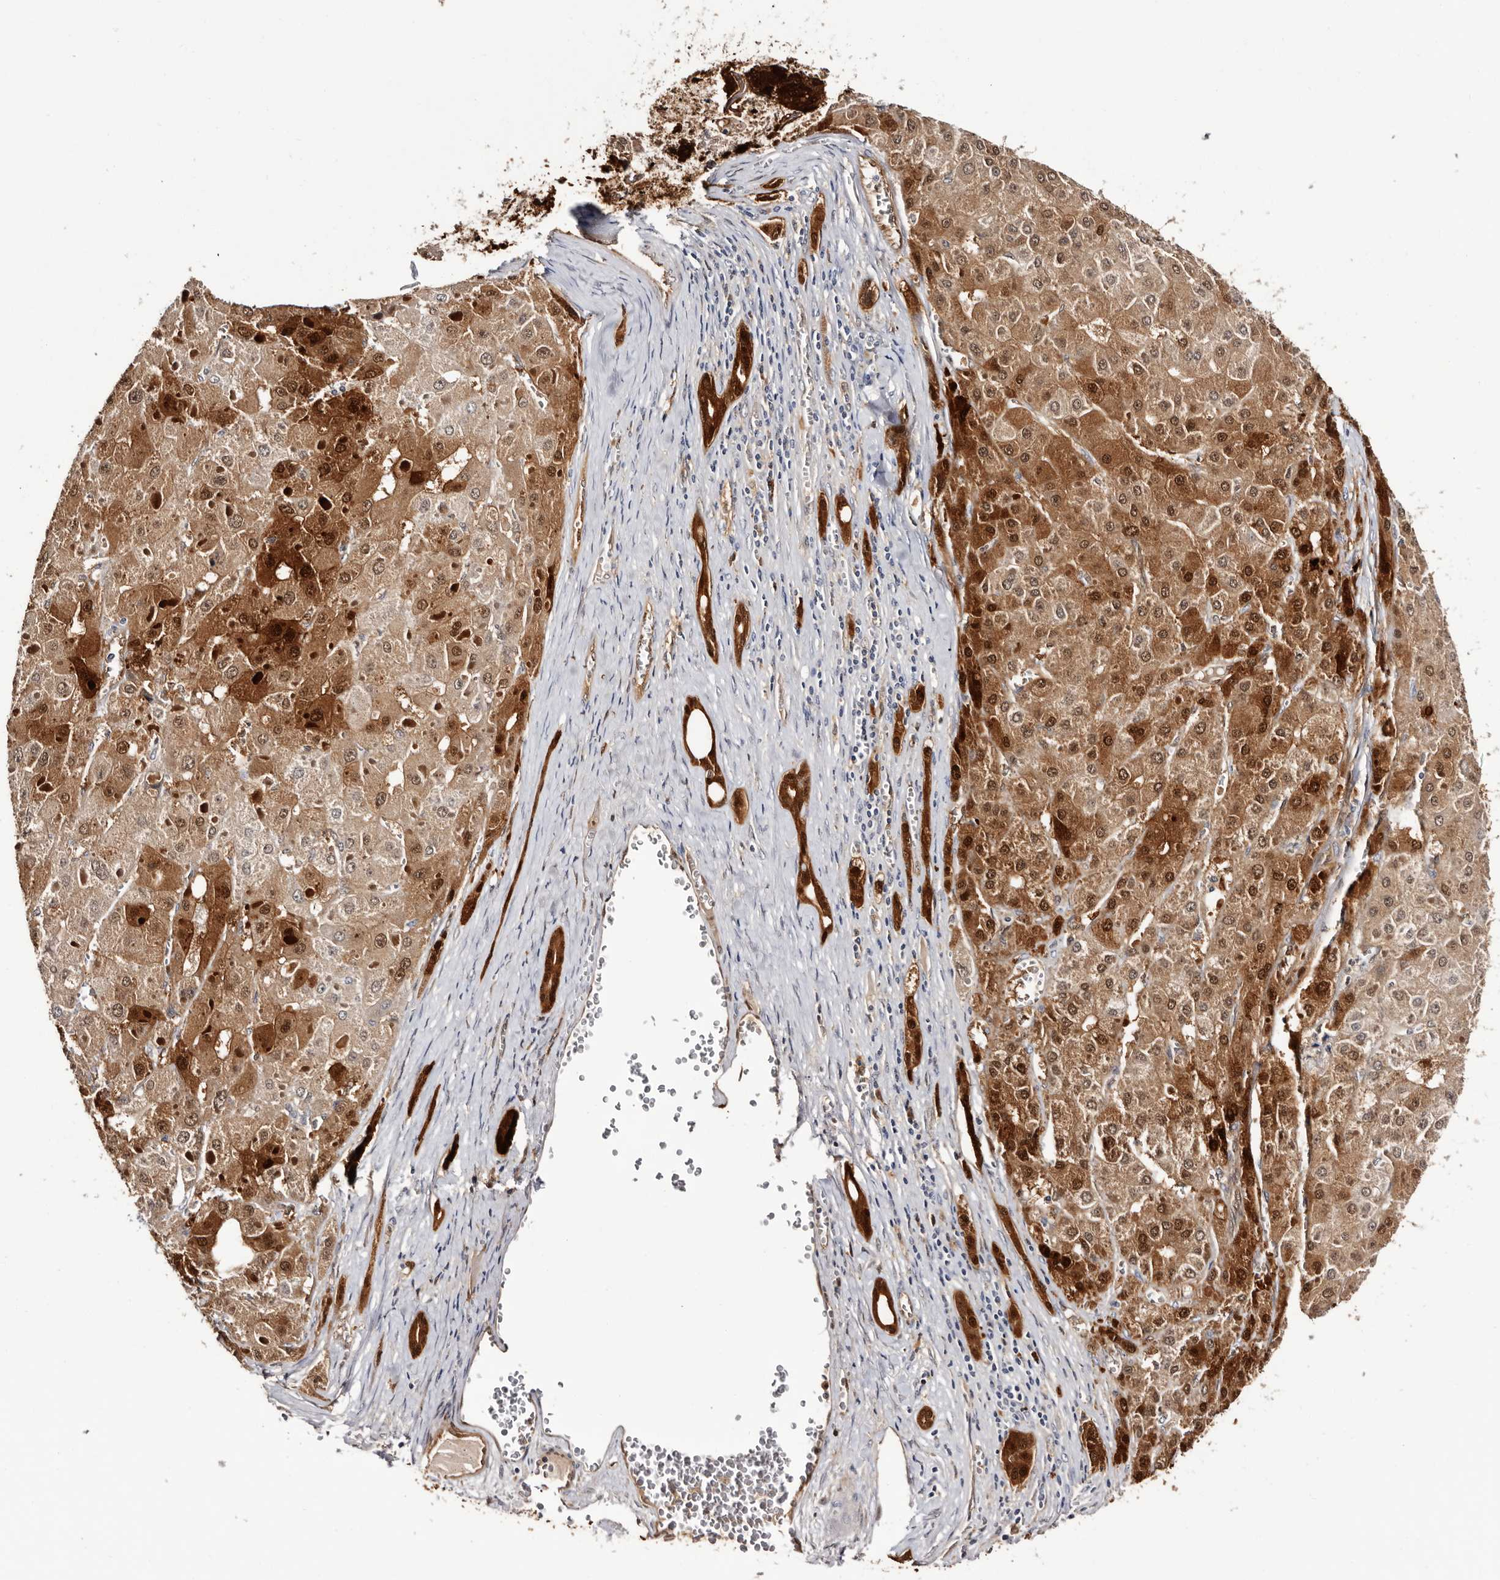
{"staining": {"intensity": "moderate", "quantity": "25%-75%", "location": "cytoplasmic/membranous,nuclear"}, "tissue": "liver cancer", "cell_type": "Tumor cells", "image_type": "cancer", "snomed": [{"axis": "morphology", "description": "Carcinoma, Hepatocellular, NOS"}, {"axis": "topography", "description": "Liver"}], "caption": "The immunohistochemical stain labels moderate cytoplasmic/membranous and nuclear expression in tumor cells of liver cancer (hepatocellular carcinoma) tissue. (DAB (3,3'-diaminobenzidine) = brown stain, brightfield microscopy at high magnification).", "gene": "TP53I3", "patient": {"sex": "female", "age": 73}}